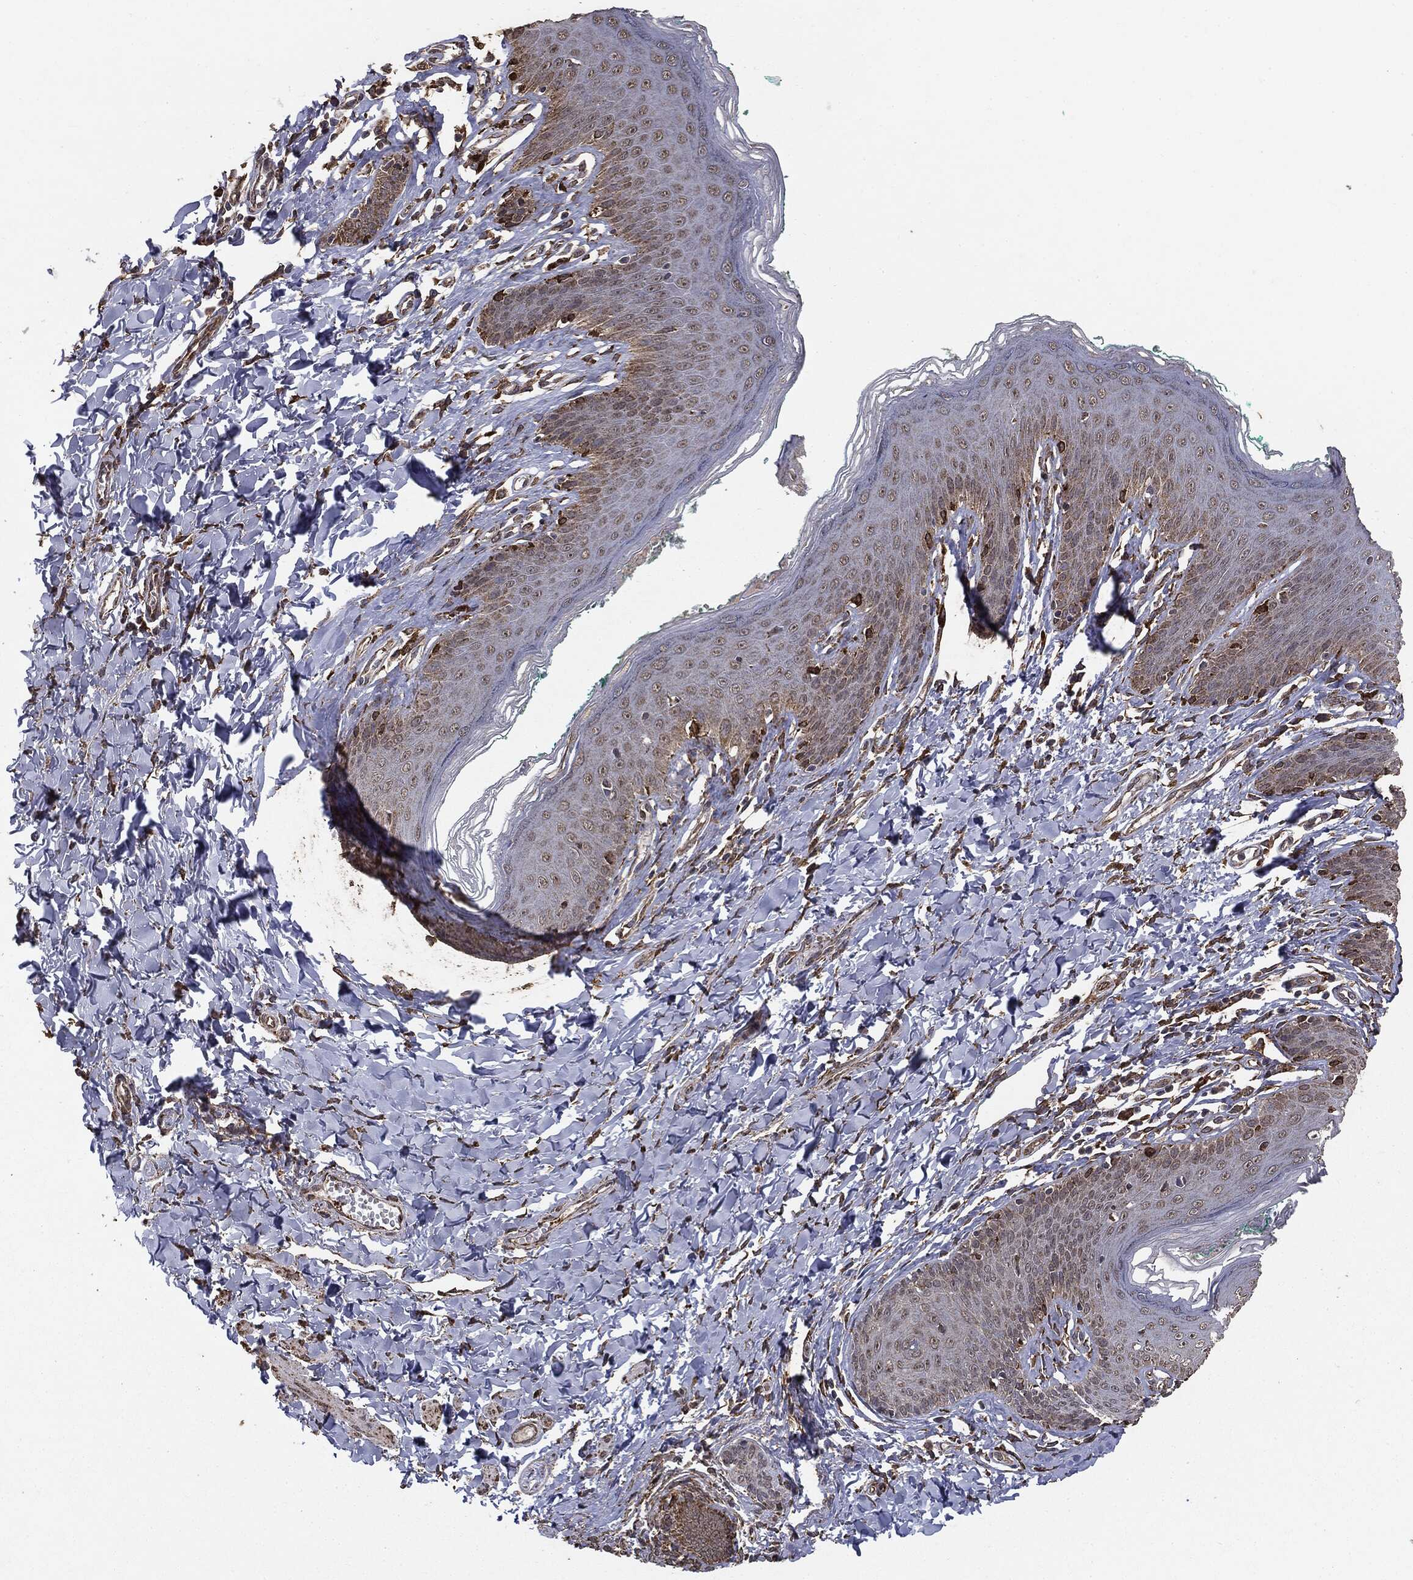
{"staining": {"intensity": "moderate", "quantity": "<25%", "location": "cytoplasmic/membranous"}, "tissue": "skin", "cell_type": "Epidermal cells", "image_type": "normal", "snomed": [{"axis": "morphology", "description": "Normal tissue, NOS"}, {"axis": "topography", "description": "Vulva"}], "caption": "IHC photomicrograph of unremarkable human skin stained for a protein (brown), which shows low levels of moderate cytoplasmic/membranous positivity in approximately <25% of epidermal cells.", "gene": "MTOR", "patient": {"sex": "female", "age": 66}}